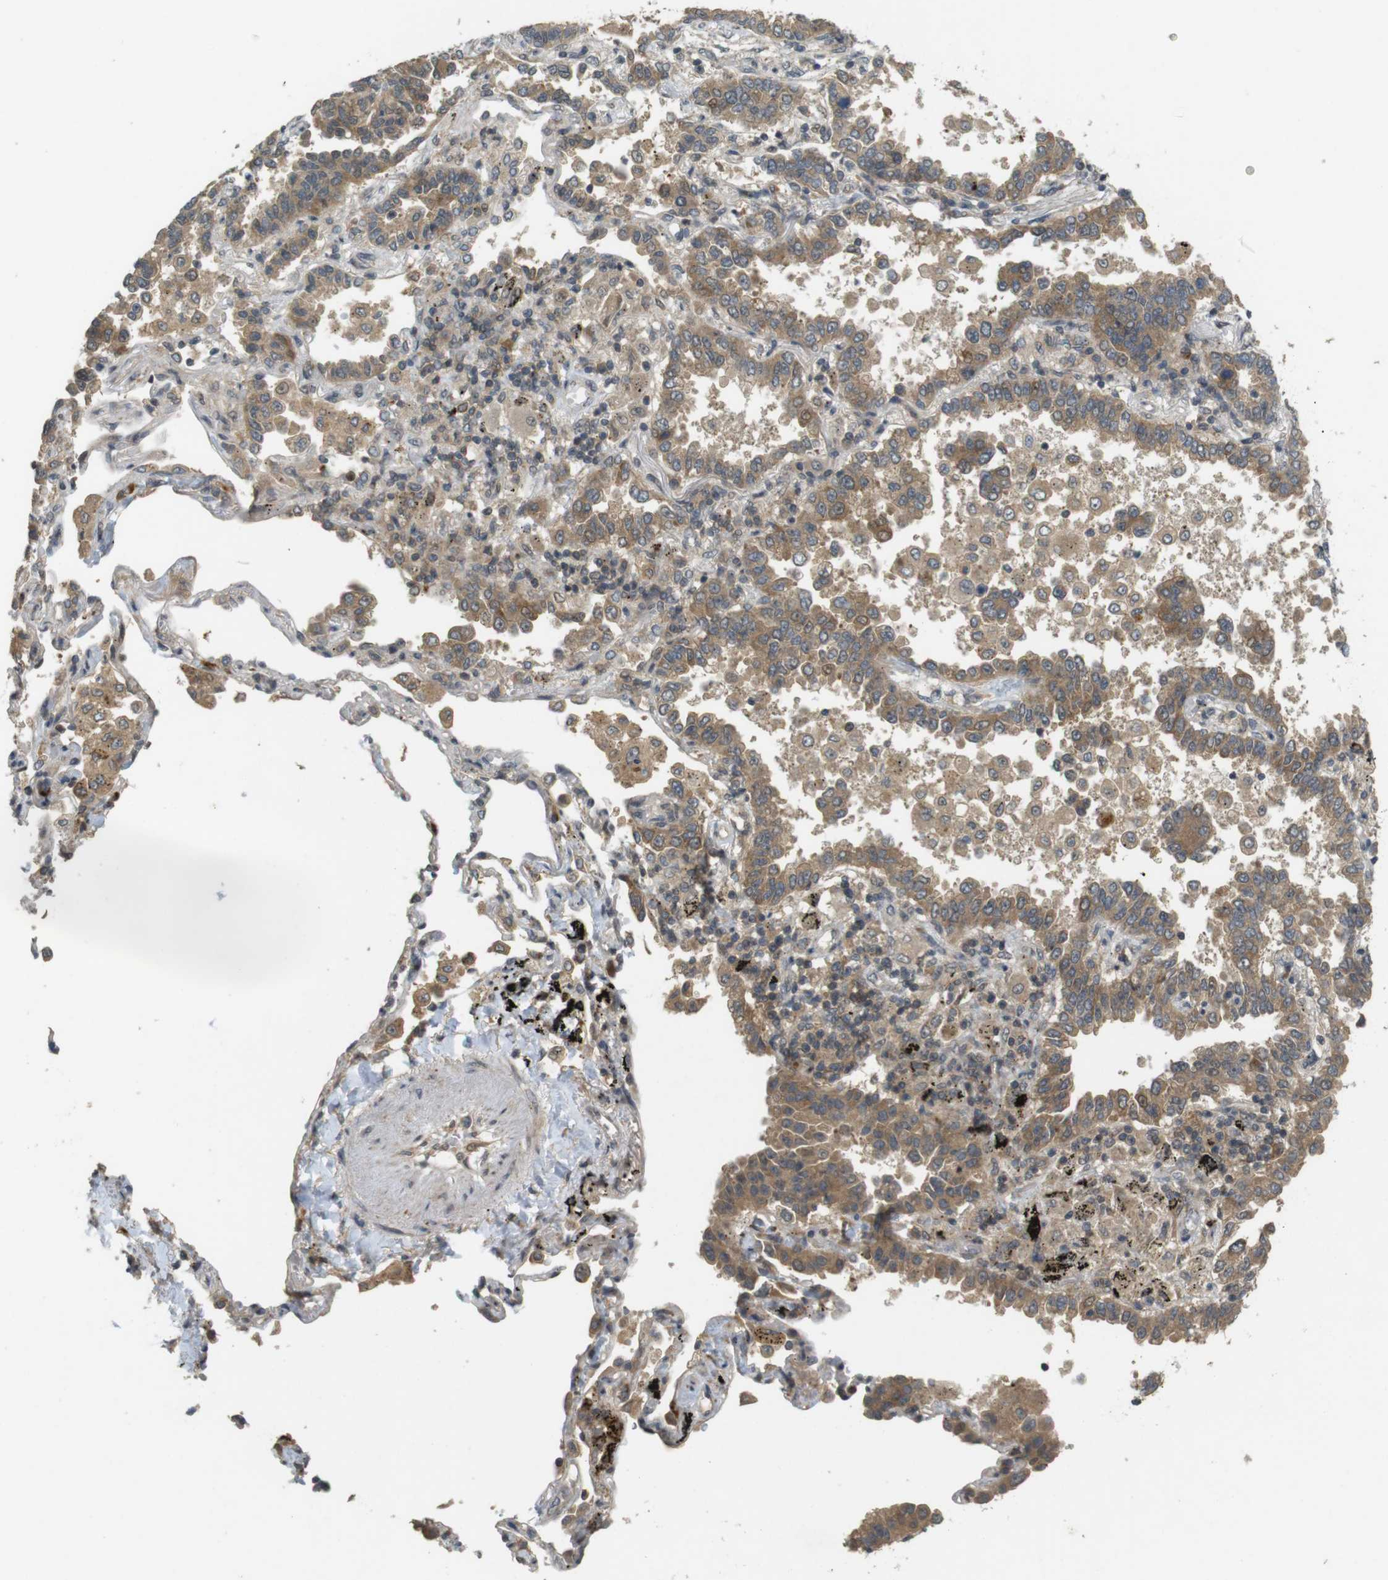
{"staining": {"intensity": "moderate", "quantity": ">75%", "location": "cytoplasmic/membranous"}, "tissue": "lung cancer", "cell_type": "Tumor cells", "image_type": "cancer", "snomed": [{"axis": "morphology", "description": "Normal tissue, NOS"}, {"axis": "morphology", "description": "Adenocarcinoma, NOS"}, {"axis": "topography", "description": "Lung"}], "caption": "Protein expression analysis of human lung adenocarcinoma reveals moderate cytoplasmic/membranous positivity in approximately >75% of tumor cells. The staining was performed using DAB (3,3'-diaminobenzidine) to visualize the protein expression in brown, while the nuclei were stained in blue with hematoxylin (Magnification: 20x).", "gene": "TMX3", "patient": {"sex": "male", "age": 59}}